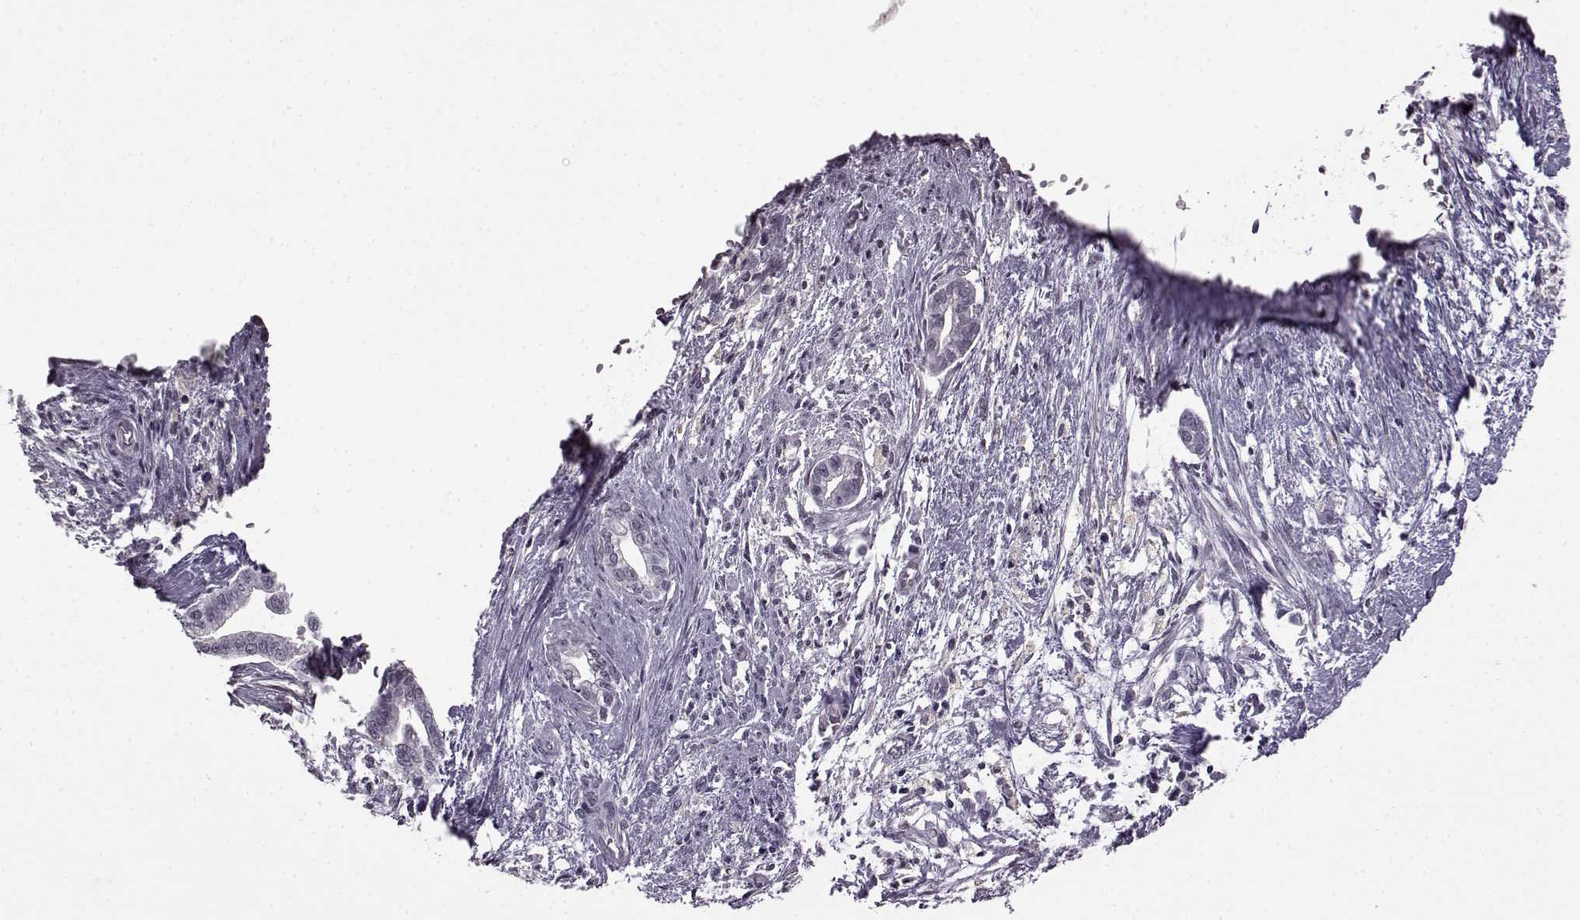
{"staining": {"intensity": "negative", "quantity": "none", "location": "none"}, "tissue": "cervical cancer", "cell_type": "Tumor cells", "image_type": "cancer", "snomed": [{"axis": "morphology", "description": "Adenocarcinoma, NOS"}, {"axis": "topography", "description": "Cervix"}], "caption": "Cervical cancer (adenocarcinoma) stained for a protein using immunohistochemistry (IHC) shows no expression tumor cells.", "gene": "SLC28A2", "patient": {"sex": "female", "age": 62}}